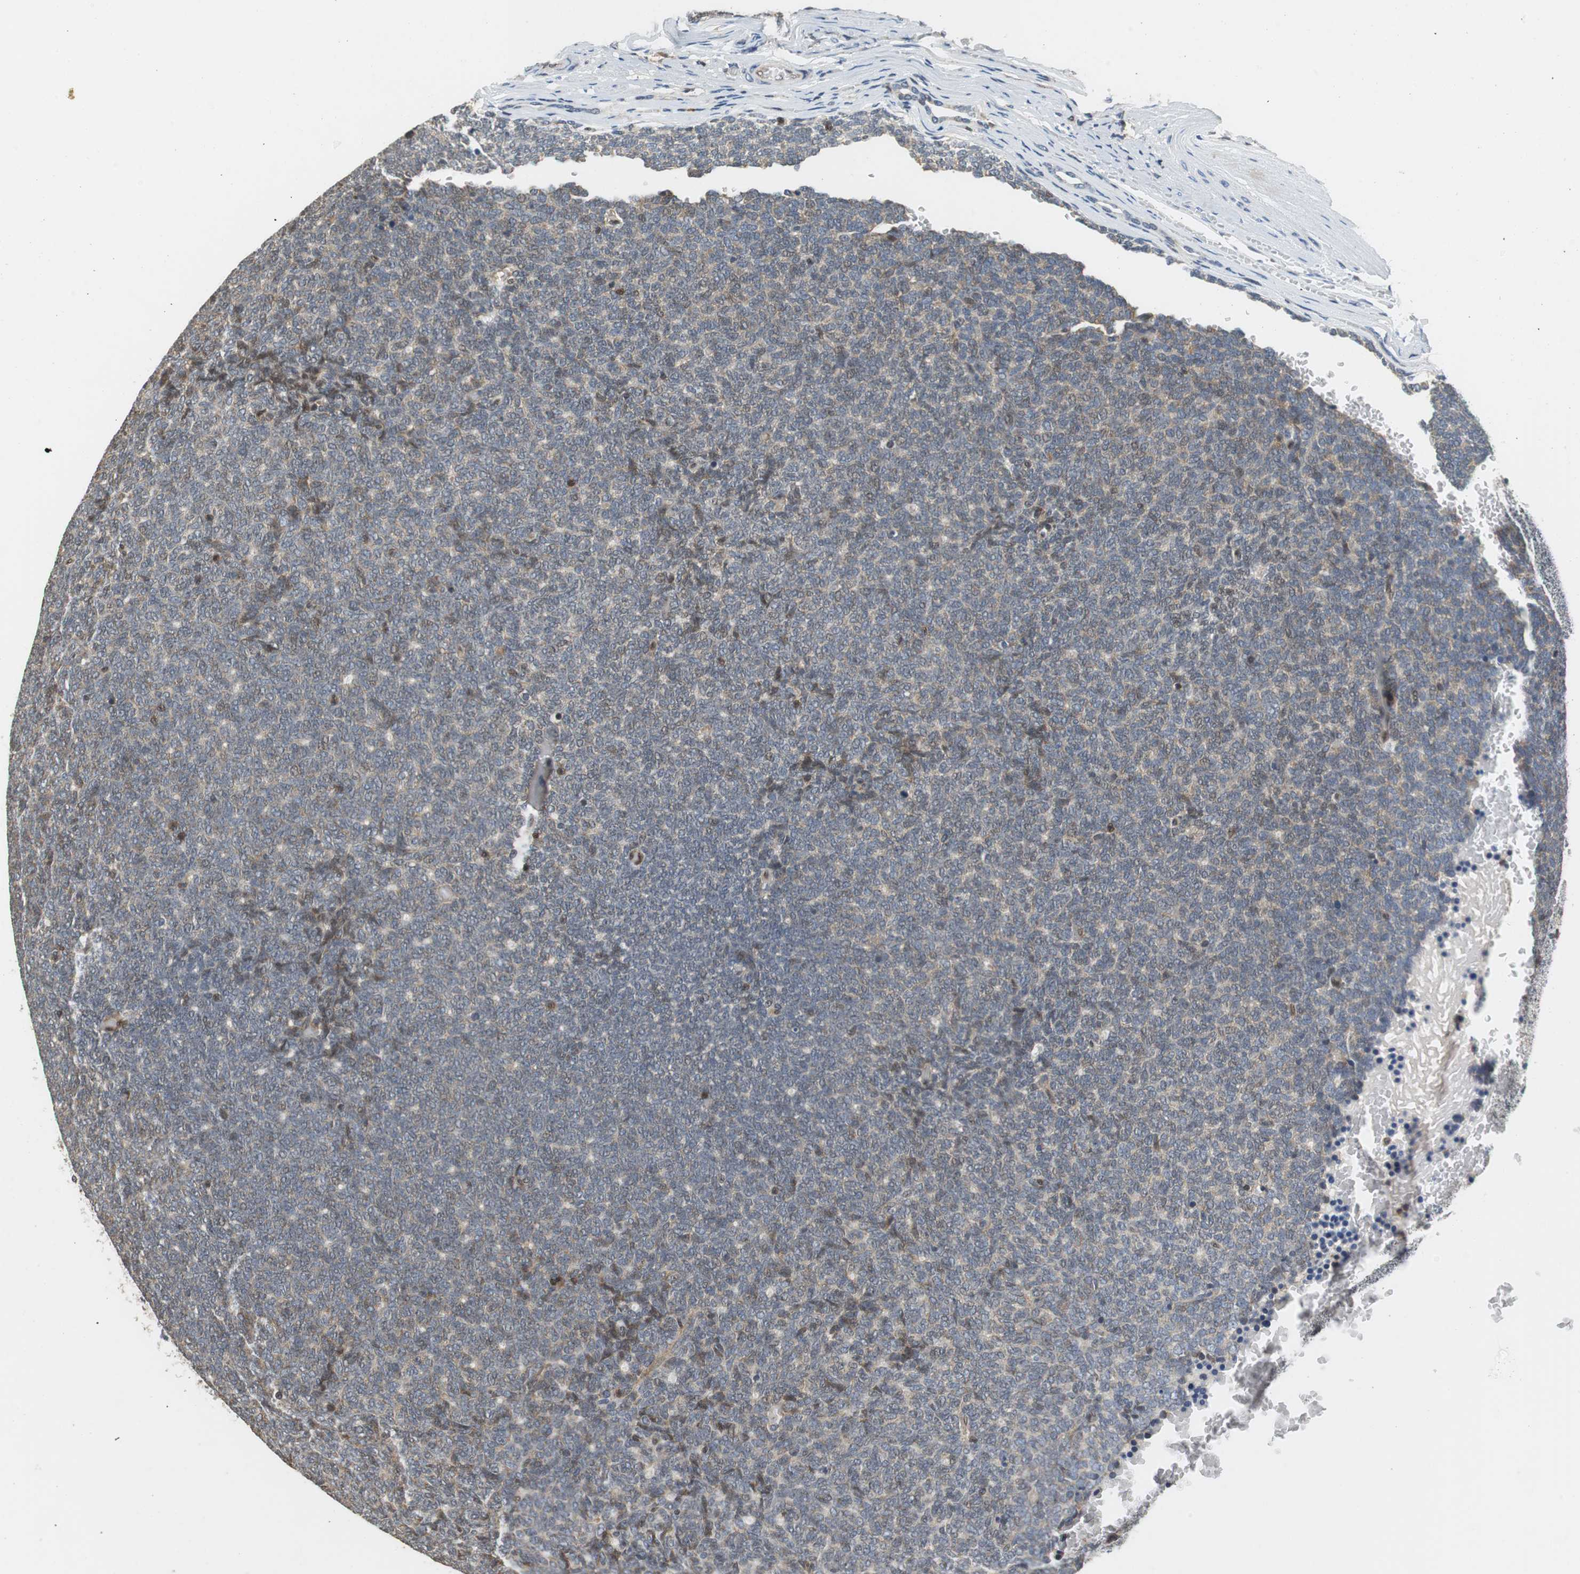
{"staining": {"intensity": "weak", "quantity": ">75%", "location": "cytoplasmic/membranous"}, "tissue": "renal cancer", "cell_type": "Tumor cells", "image_type": "cancer", "snomed": [{"axis": "morphology", "description": "Neoplasm, malignant, NOS"}, {"axis": "topography", "description": "Kidney"}], "caption": "Immunohistochemical staining of neoplasm (malignant) (renal) reveals weak cytoplasmic/membranous protein staining in approximately >75% of tumor cells.", "gene": "GSDMD", "patient": {"sex": "male", "age": 28}}